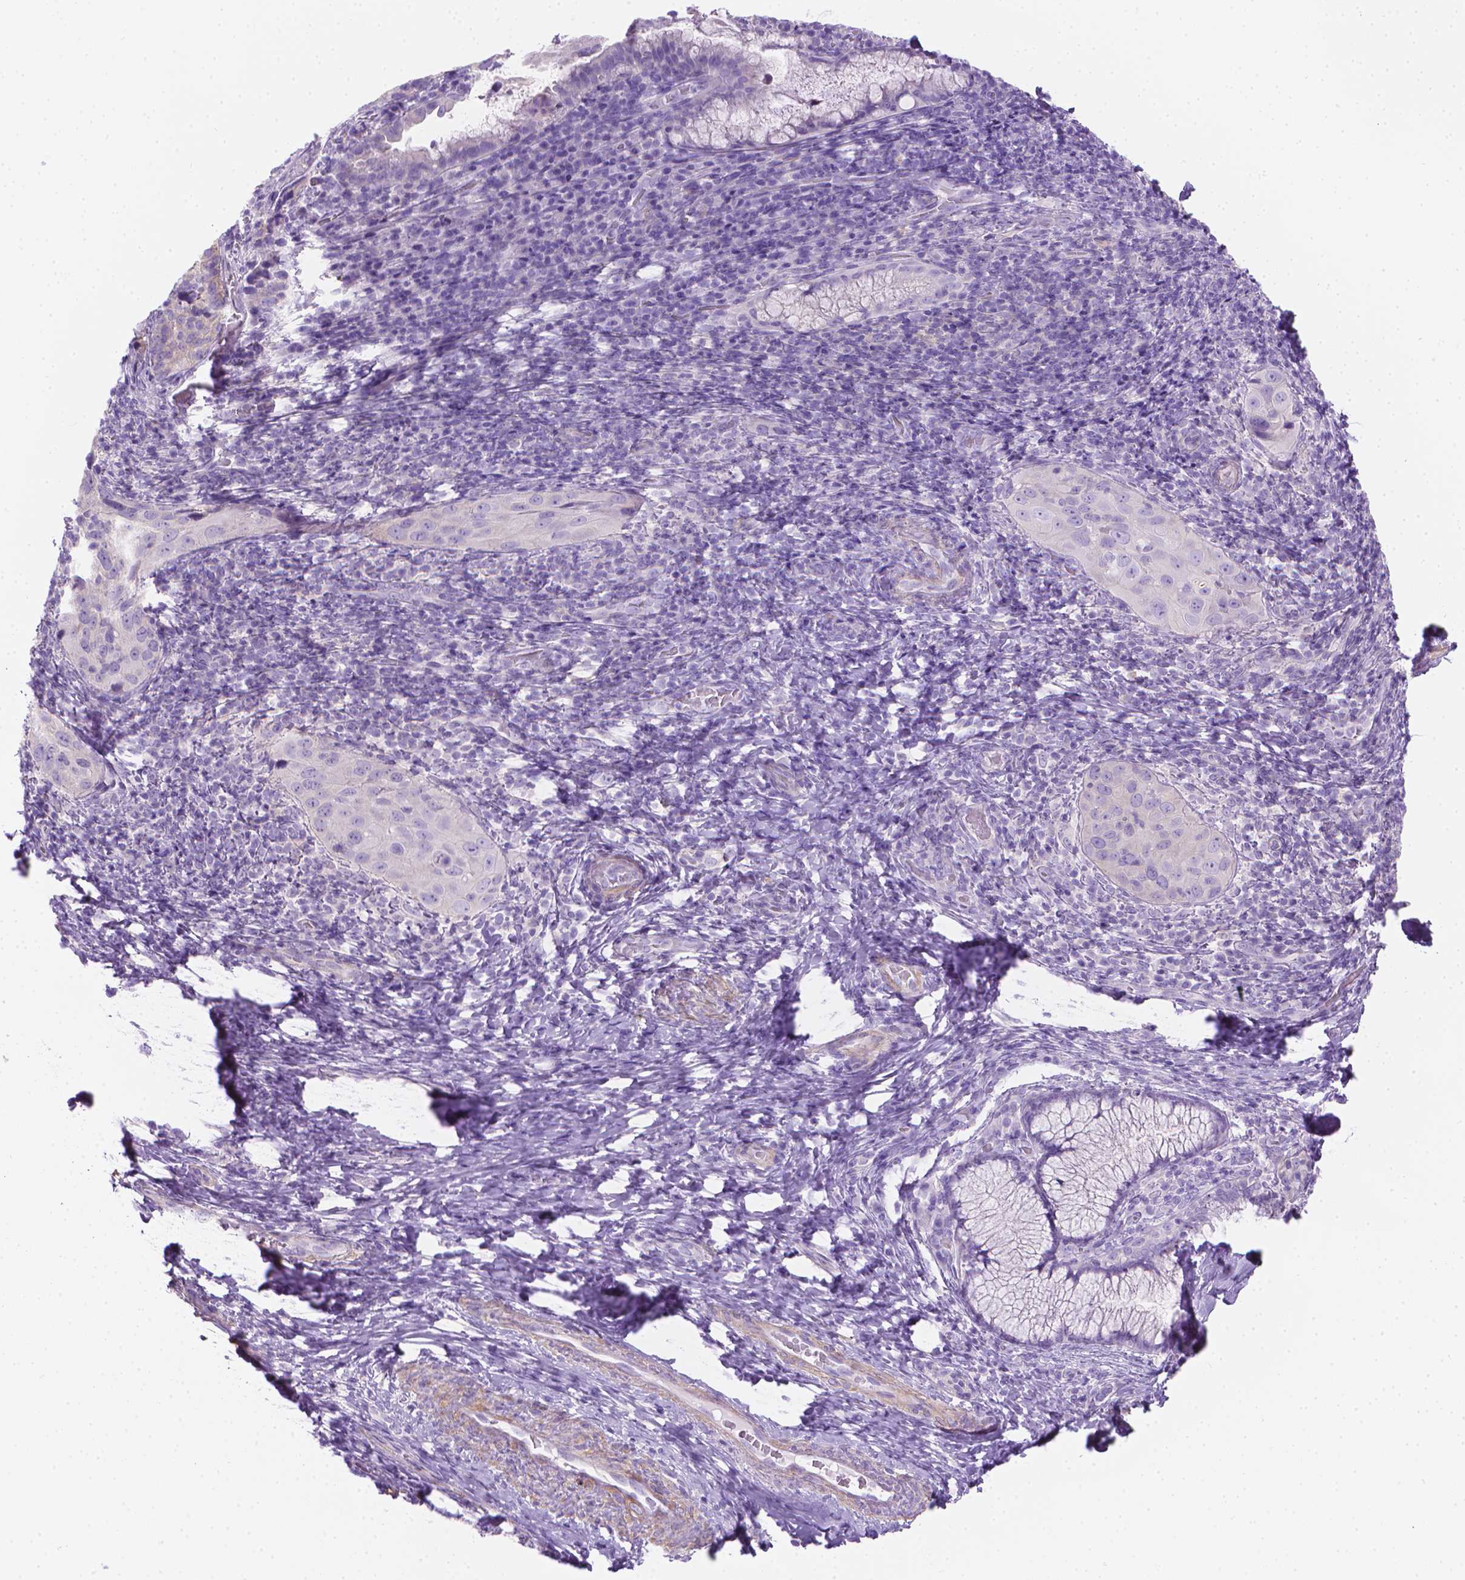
{"staining": {"intensity": "negative", "quantity": "none", "location": "none"}, "tissue": "cervical cancer", "cell_type": "Tumor cells", "image_type": "cancer", "snomed": [{"axis": "morphology", "description": "Normal tissue, NOS"}, {"axis": "morphology", "description": "Squamous cell carcinoma, NOS"}, {"axis": "topography", "description": "Cervix"}], "caption": "This photomicrograph is of cervical cancer (squamous cell carcinoma) stained with immunohistochemistry to label a protein in brown with the nuclei are counter-stained blue. There is no staining in tumor cells. Brightfield microscopy of IHC stained with DAB (brown) and hematoxylin (blue), captured at high magnification.", "gene": "FASN", "patient": {"sex": "female", "age": 51}}